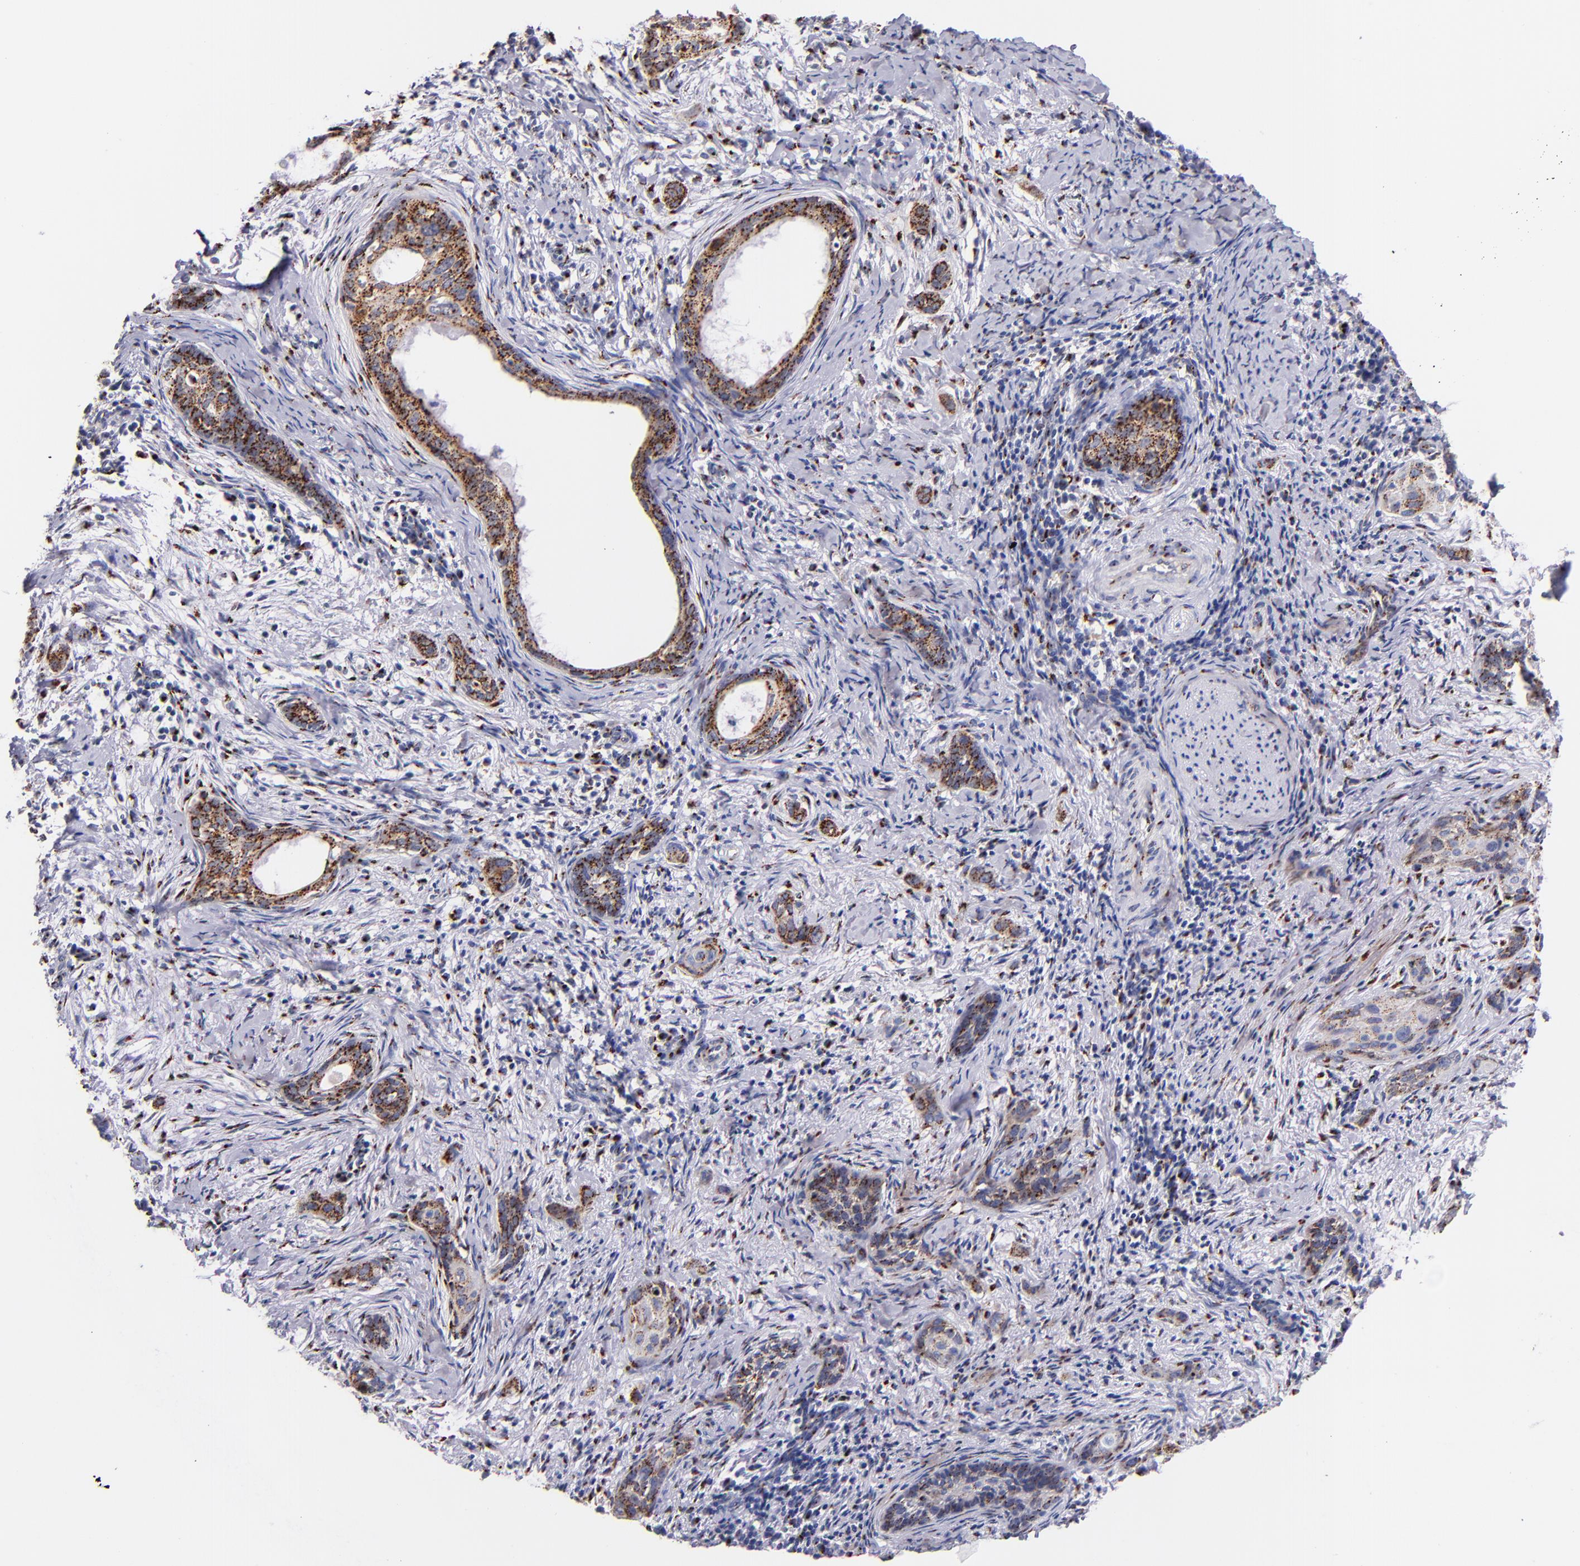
{"staining": {"intensity": "strong", "quantity": ">75%", "location": "cytoplasmic/membranous"}, "tissue": "cervical cancer", "cell_type": "Tumor cells", "image_type": "cancer", "snomed": [{"axis": "morphology", "description": "Squamous cell carcinoma, NOS"}, {"axis": "topography", "description": "Cervix"}], "caption": "Cervical cancer was stained to show a protein in brown. There is high levels of strong cytoplasmic/membranous positivity in approximately >75% of tumor cells.", "gene": "GOLIM4", "patient": {"sex": "female", "age": 33}}